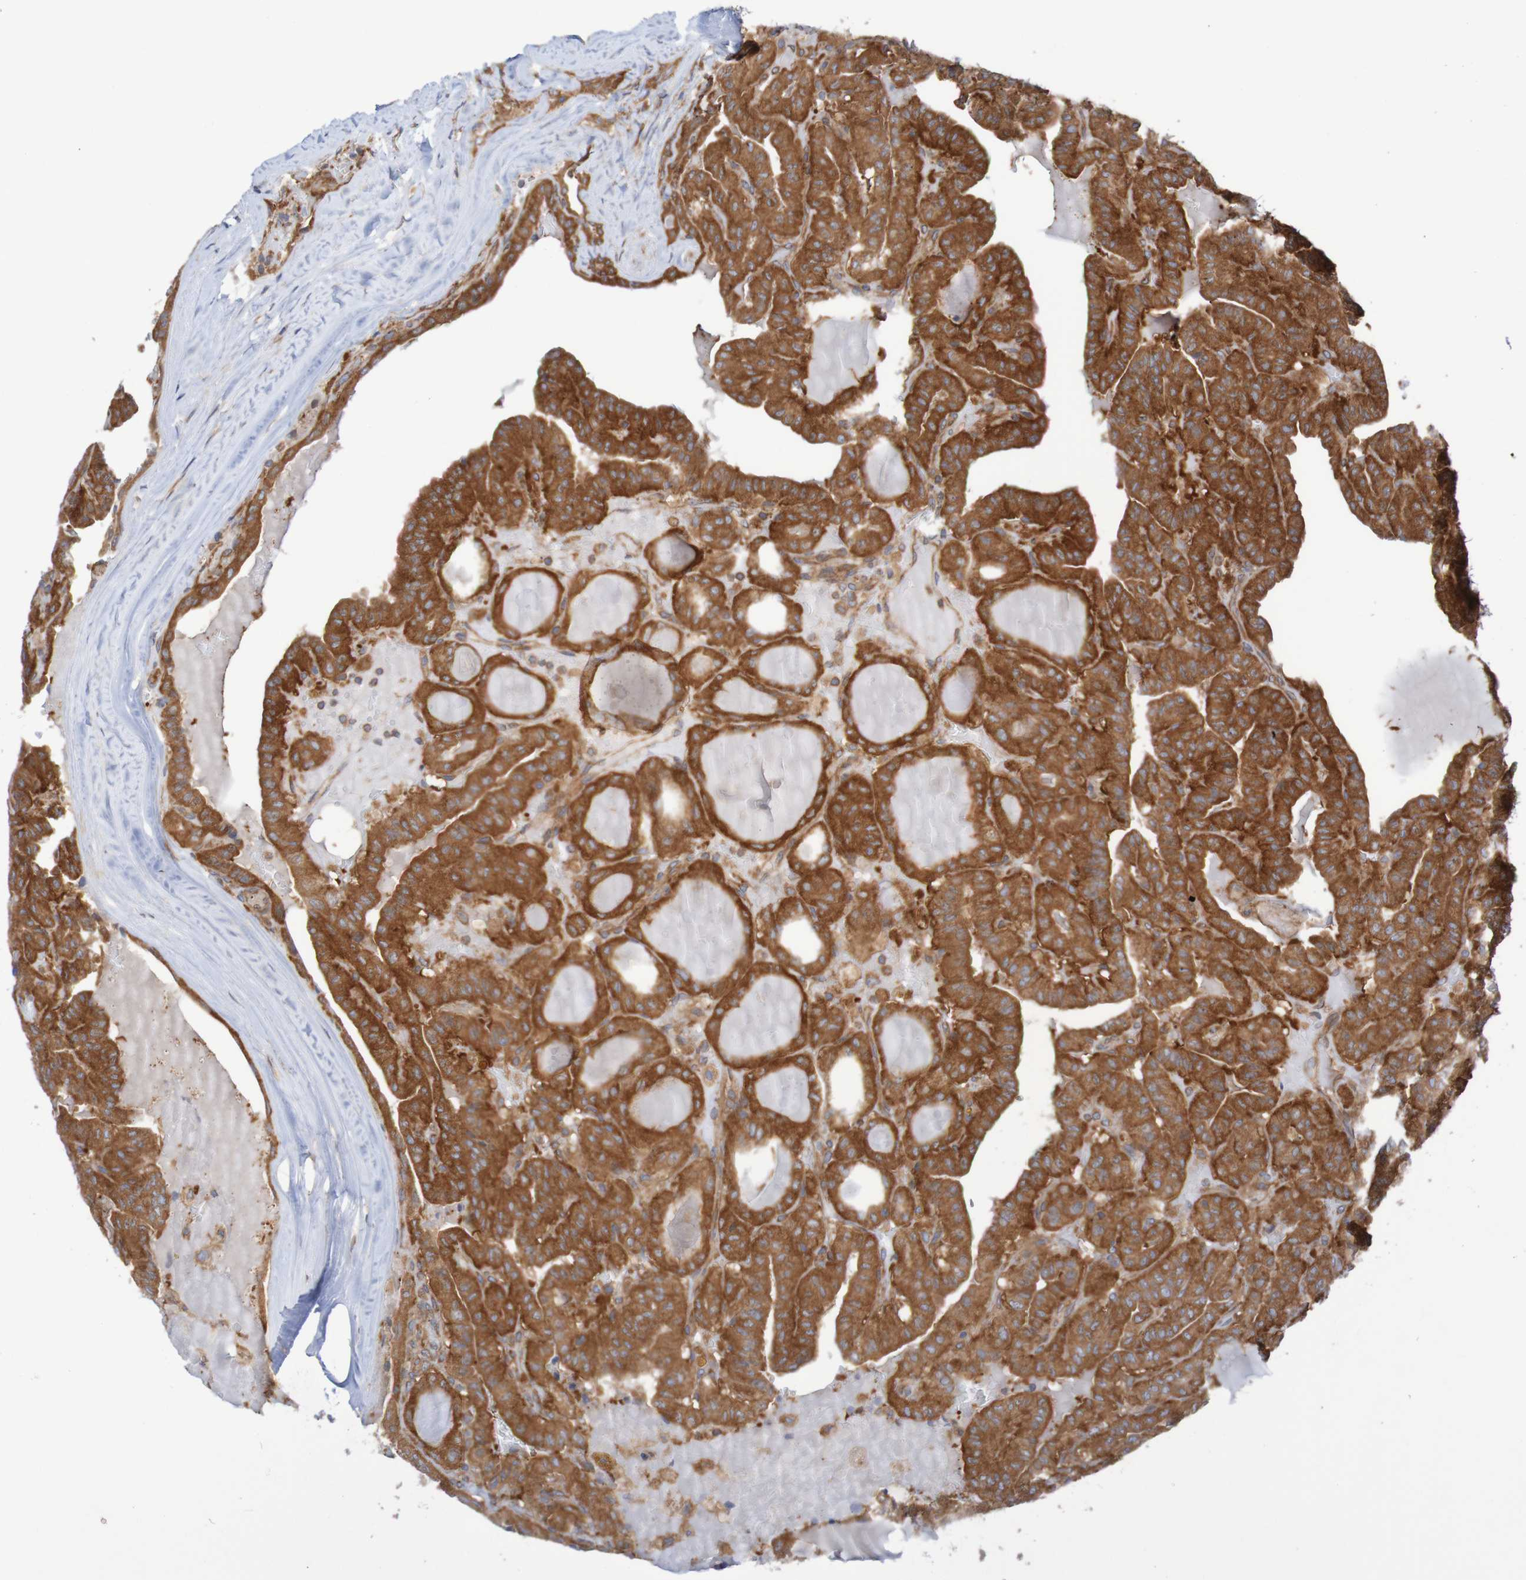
{"staining": {"intensity": "strong", "quantity": ">75%", "location": "cytoplasmic/membranous"}, "tissue": "head and neck cancer", "cell_type": "Tumor cells", "image_type": "cancer", "snomed": [{"axis": "morphology", "description": "Squamous cell carcinoma, NOS"}, {"axis": "topography", "description": "Oral tissue"}, {"axis": "topography", "description": "Head-Neck"}], "caption": "Brown immunohistochemical staining in head and neck cancer reveals strong cytoplasmic/membranous positivity in about >75% of tumor cells.", "gene": "LRRC47", "patient": {"sex": "female", "age": 50}}